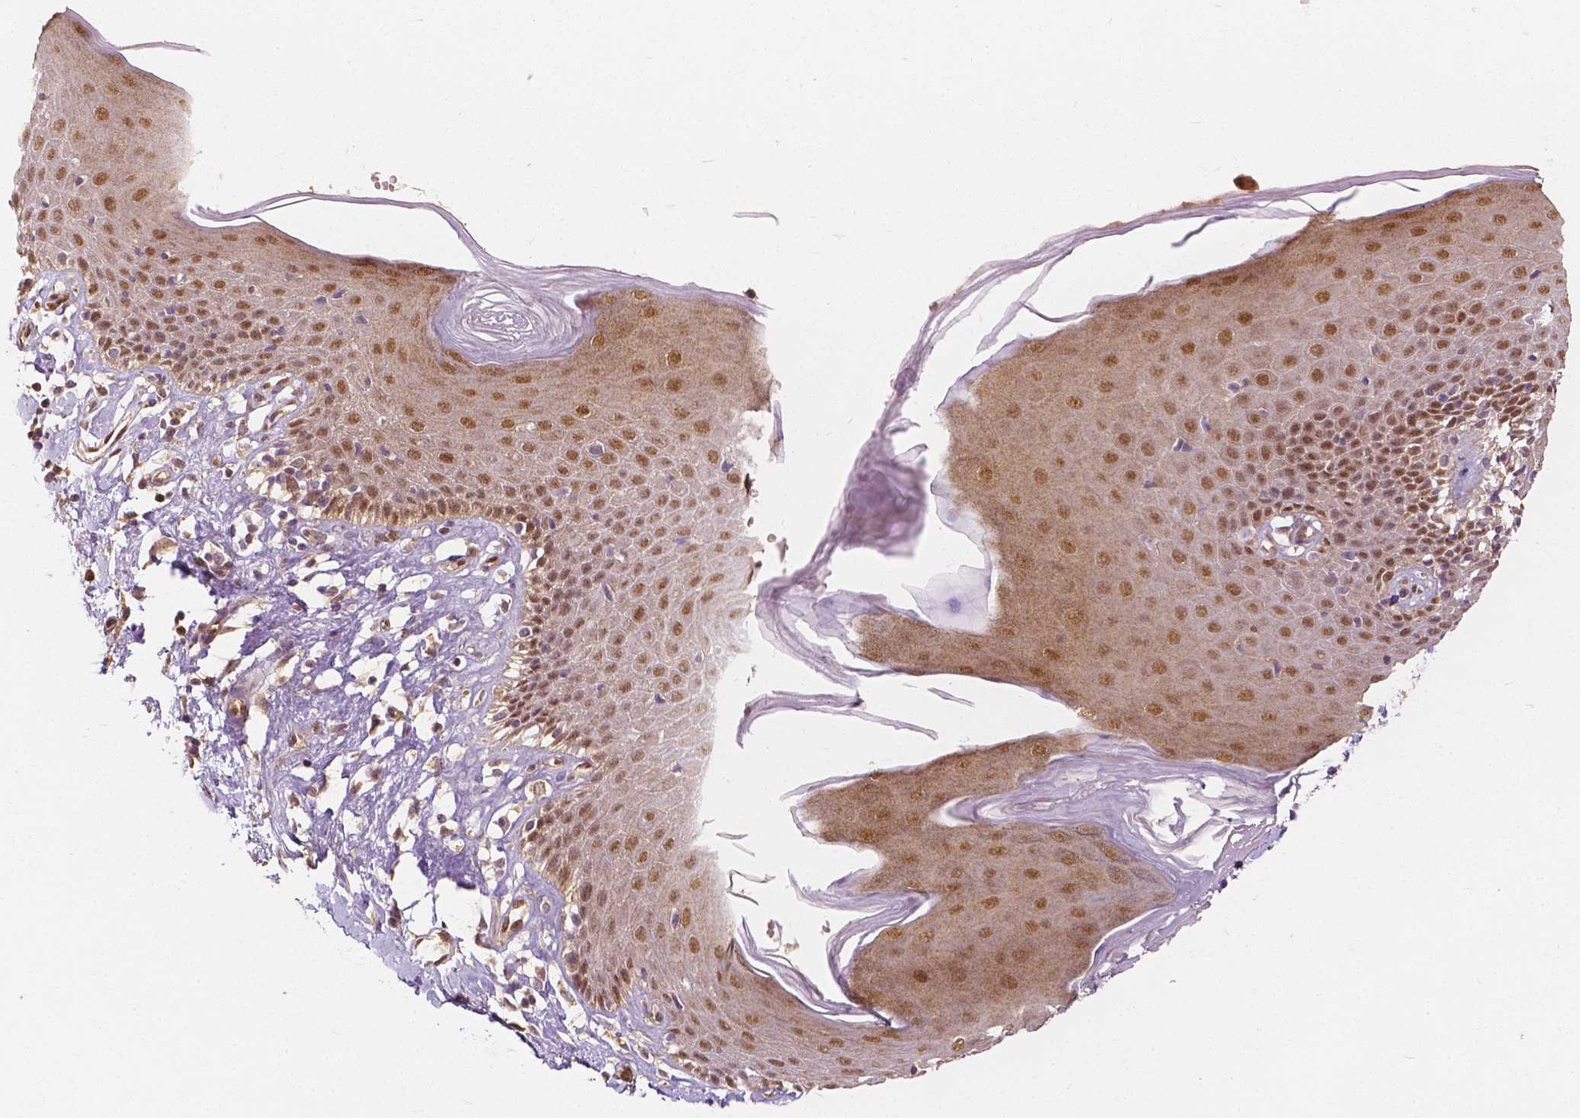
{"staining": {"intensity": "moderate", "quantity": "25%-75%", "location": "cytoplasmic/membranous,nuclear"}, "tissue": "skin", "cell_type": "Epidermal cells", "image_type": "normal", "snomed": [{"axis": "morphology", "description": "Normal tissue, NOS"}, {"axis": "topography", "description": "Vulva"}], "caption": "Skin stained for a protein (brown) exhibits moderate cytoplasmic/membranous,nuclear positive expression in approximately 25%-75% of epidermal cells.", "gene": "NAPRT", "patient": {"sex": "female", "age": 68}}